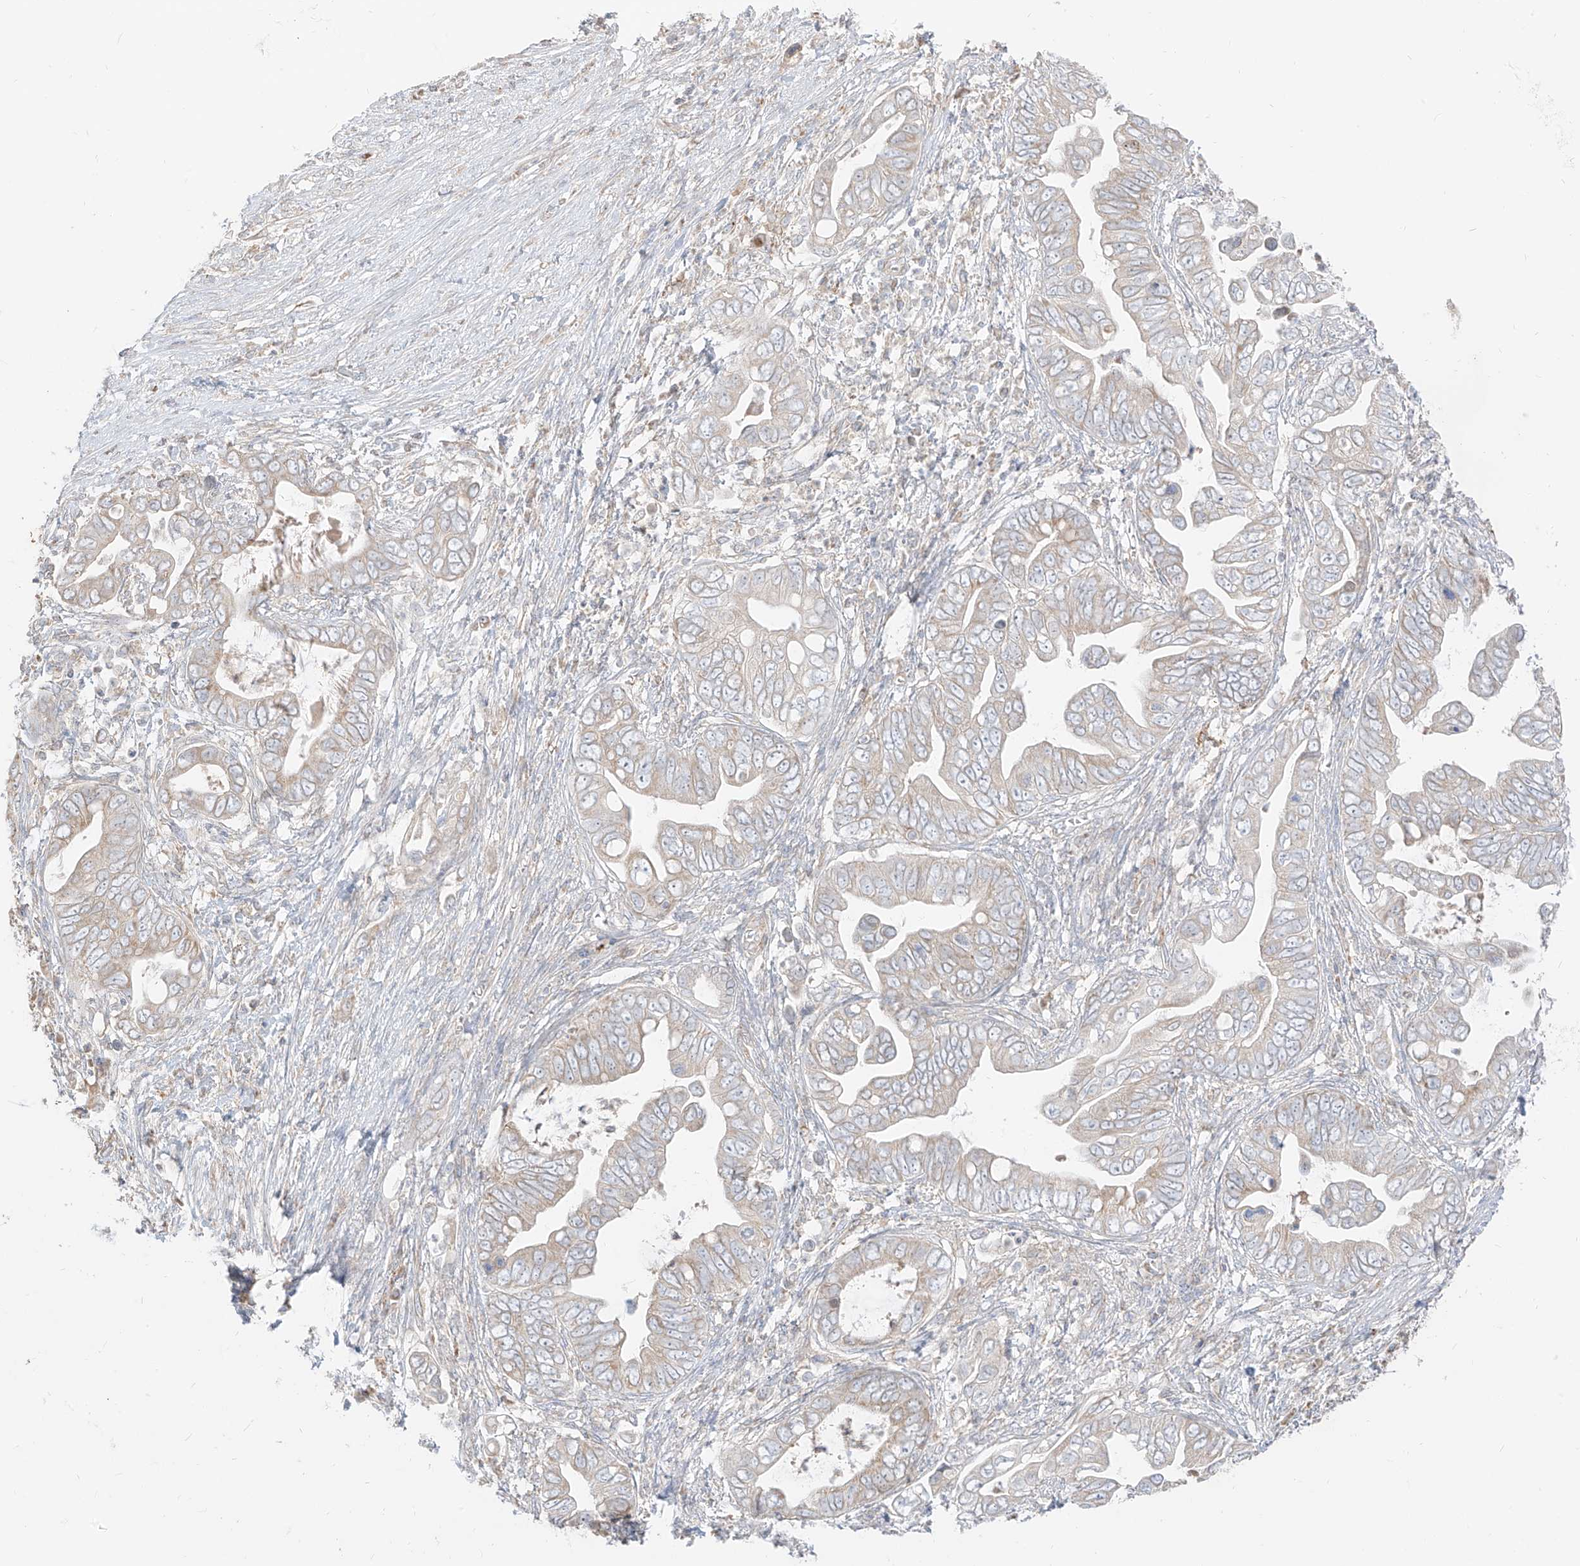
{"staining": {"intensity": "negative", "quantity": "none", "location": "none"}, "tissue": "pancreatic cancer", "cell_type": "Tumor cells", "image_type": "cancer", "snomed": [{"axis": "morphology", "description": "Adenocarcinoma, NOS"}, {"axis": "topography", "description": "Pancreas"}], "caption": "The photomicrograph displays no significant positivity in tumor cells of pancreatic cancer.", "gene": "ZIM3", "patient": {"sex": "male", "age": 75}}